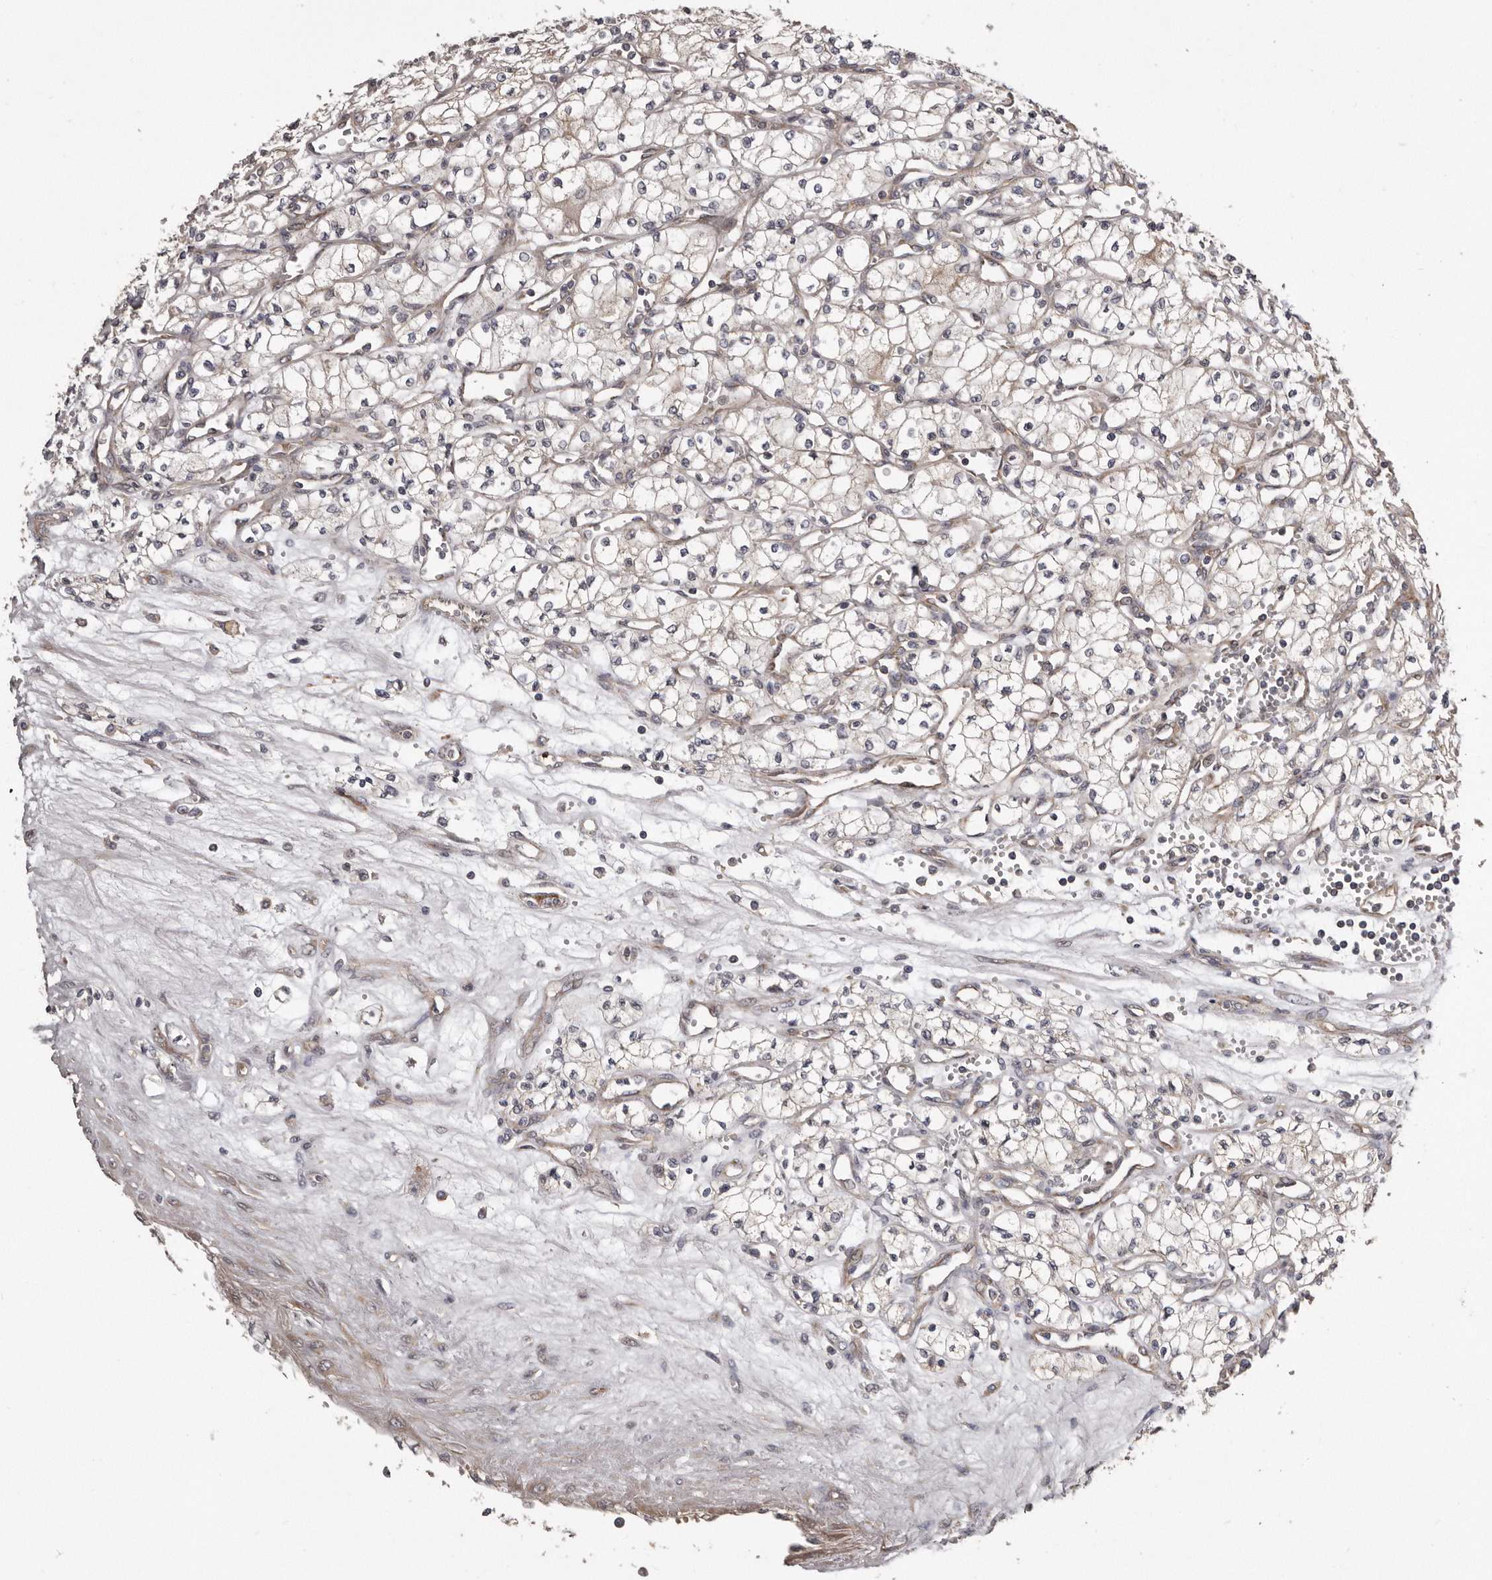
{"staining": {"intensity": "weak", "quantity": ">75%", "location": "cytoplasmic/membranous"}, "tissue": "renal cancer", "cell_type": "Tumor cells", "image_type": "cancer", "snomed": [{"axis": "morphology", "description": "Adenocarcinoma, NOS"}, {"axis": "topography", "description": "Kidney"}], "caption": "A brown stain labels weak cytoplasmic/membranous positivity of a protein in human adenocarcinoma (renal) tumor cells.", "gene": "ARMCX1", "patient": {"sex": "male", "age": 59}}